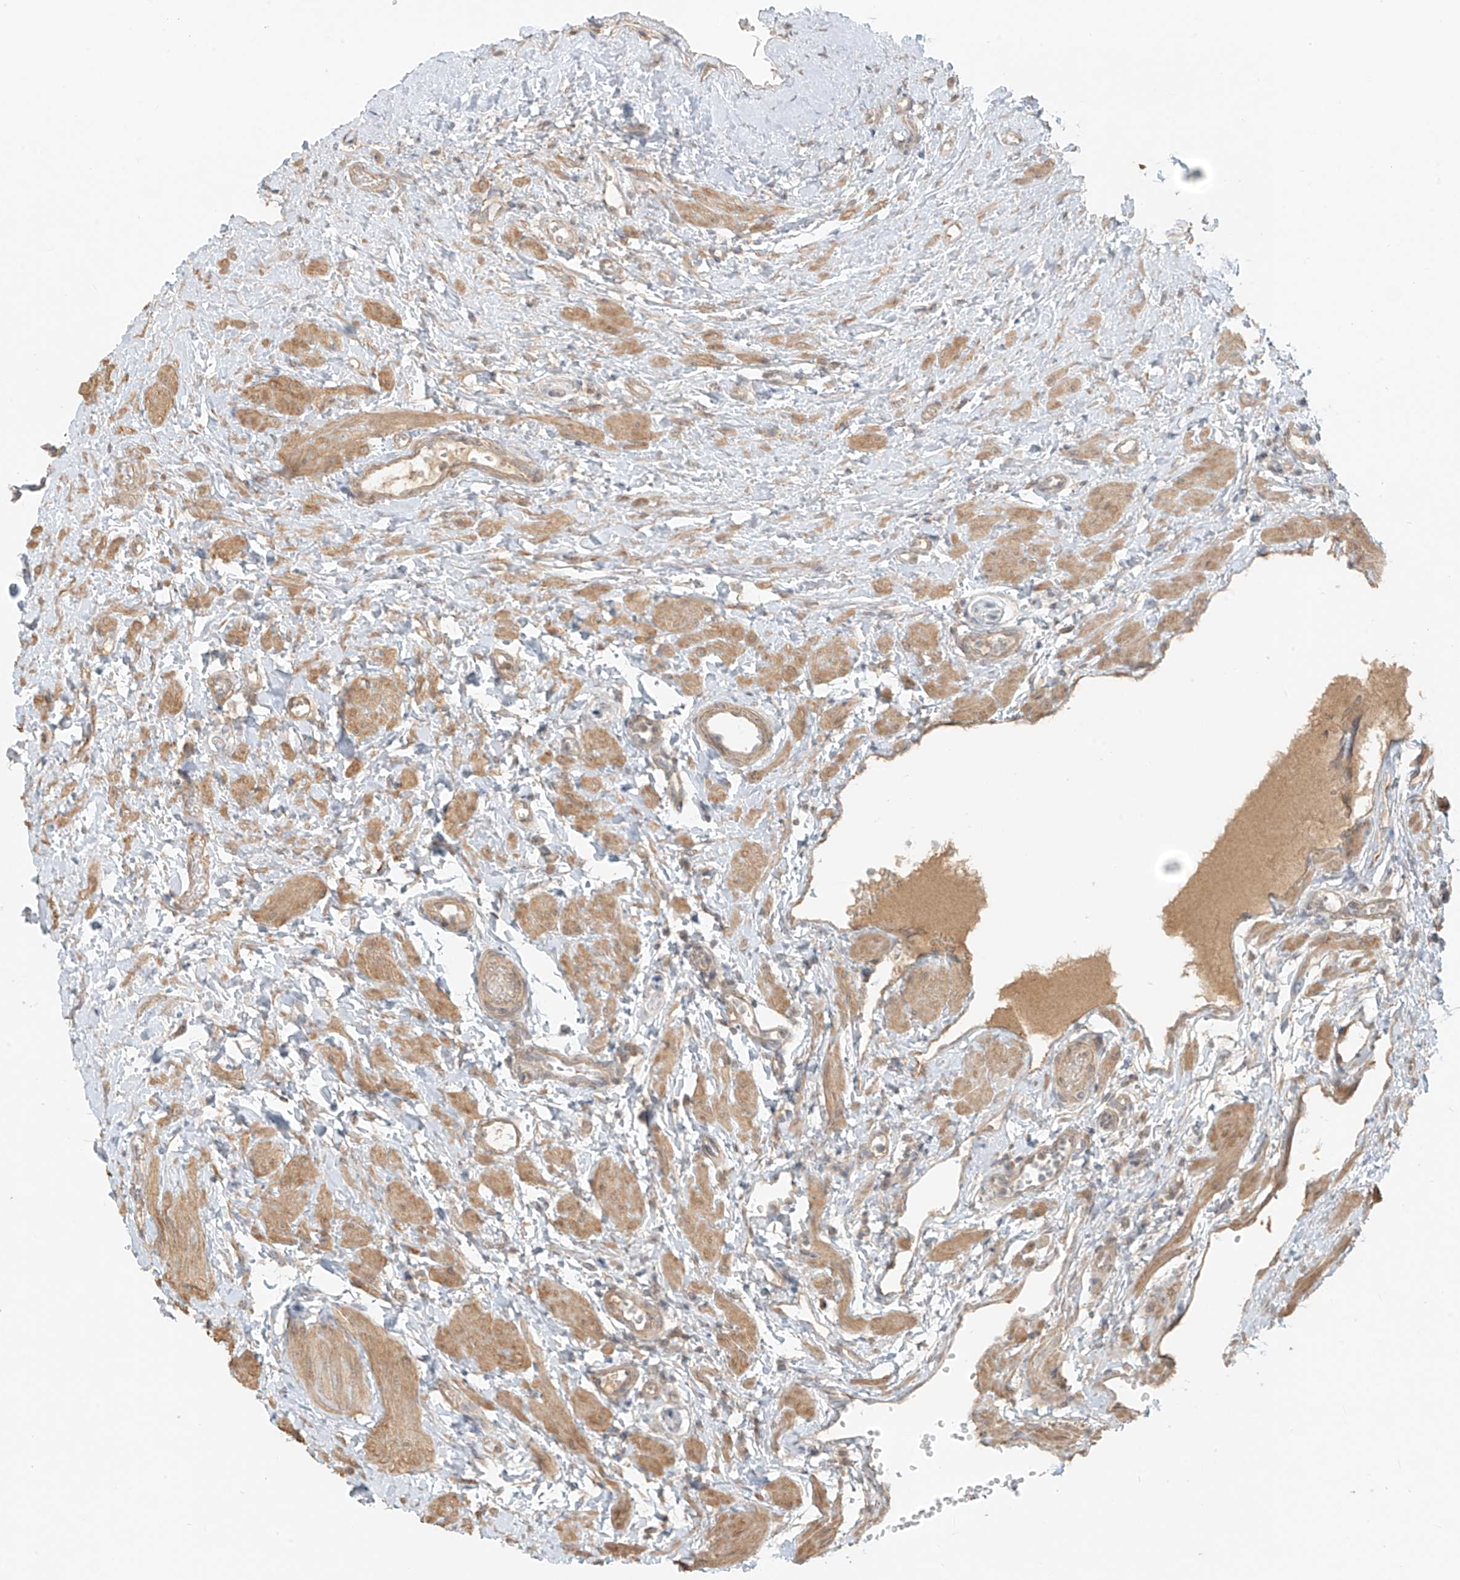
{"staining": {"intensity": "weak", "quantity": ">75%", "location": "cytoplasmic/membranous"}, "tissue": "ovary", "cell_type": "Follicle cells", "image_type": "normal", "snomed": [{"axis": "morphology", "description": "Normal tissue, NOS"}, {"axis": "morphology", "description": "Cyst, NOS"}, {"axis": "topography", "description": "Ovary"}], "caption": "Immunohistochemistry (IHC) photomicrograph of unremarkable human ovary stained for a protein (brown), which reveals low levels of weak cytoplasmic/membranous staining in approximately >75% of follicle cells.", "gene": "ABCD1", "patient": {"sex": "female", "age": 33}}